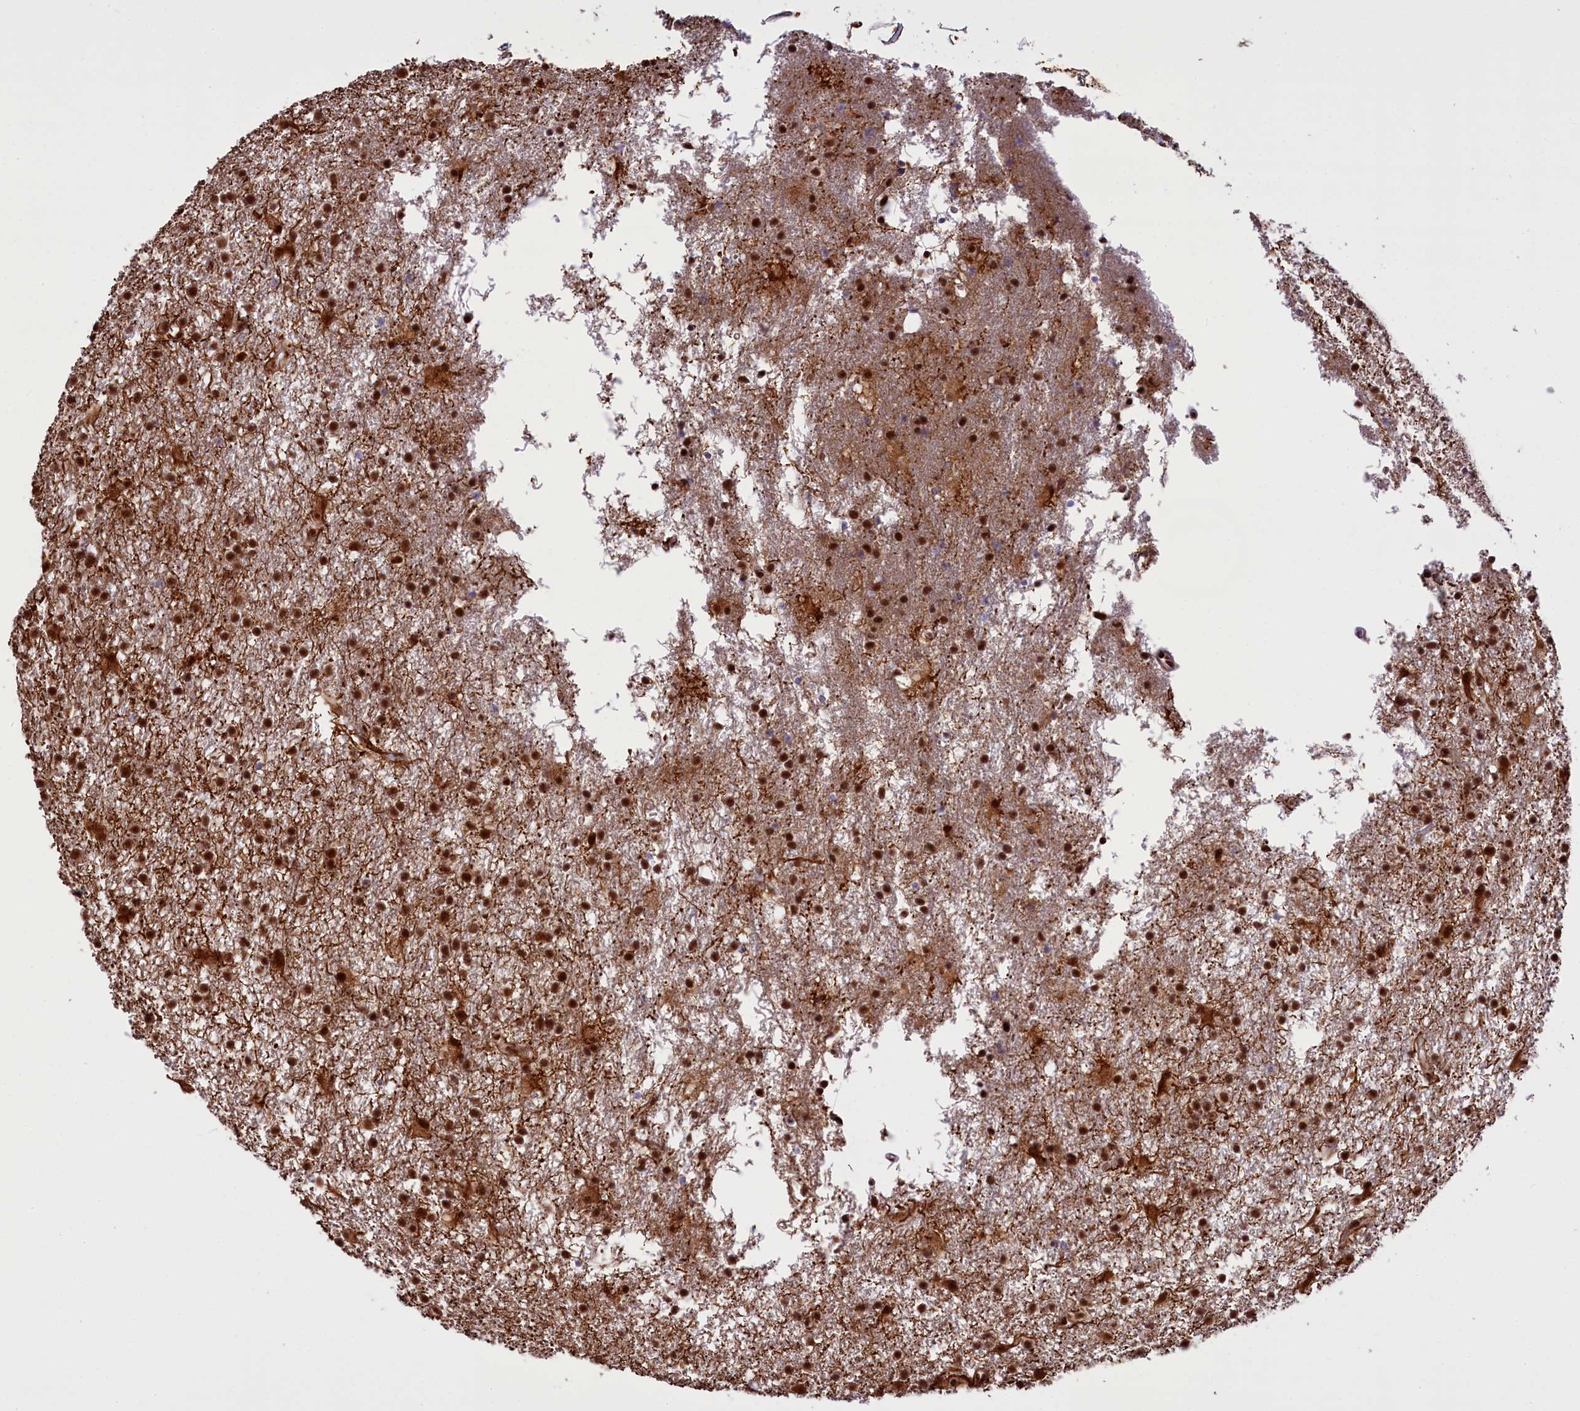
{"staining": {"intensity": "strong", "quantity": ">75%", "location": "nuclear"}, "tissue": "glioma", "cell_type": "Tumor cells", "image_type": "cancer", "snomed": [{"axis": "morphology", "description": "Glioma, malignant, High grade"}, {"axis": "topography", "description": "Brain"}], "caption": "Glioma tissue demonstrates strong nuclear positivity in approximately >75% of tumor cells, visualized by immunohistochemistry. The protein of interest is shown in brown color, while the nuclei are stained blue.", "gene": "CARD8", "patient": {"sex": "male", "age": 77}}